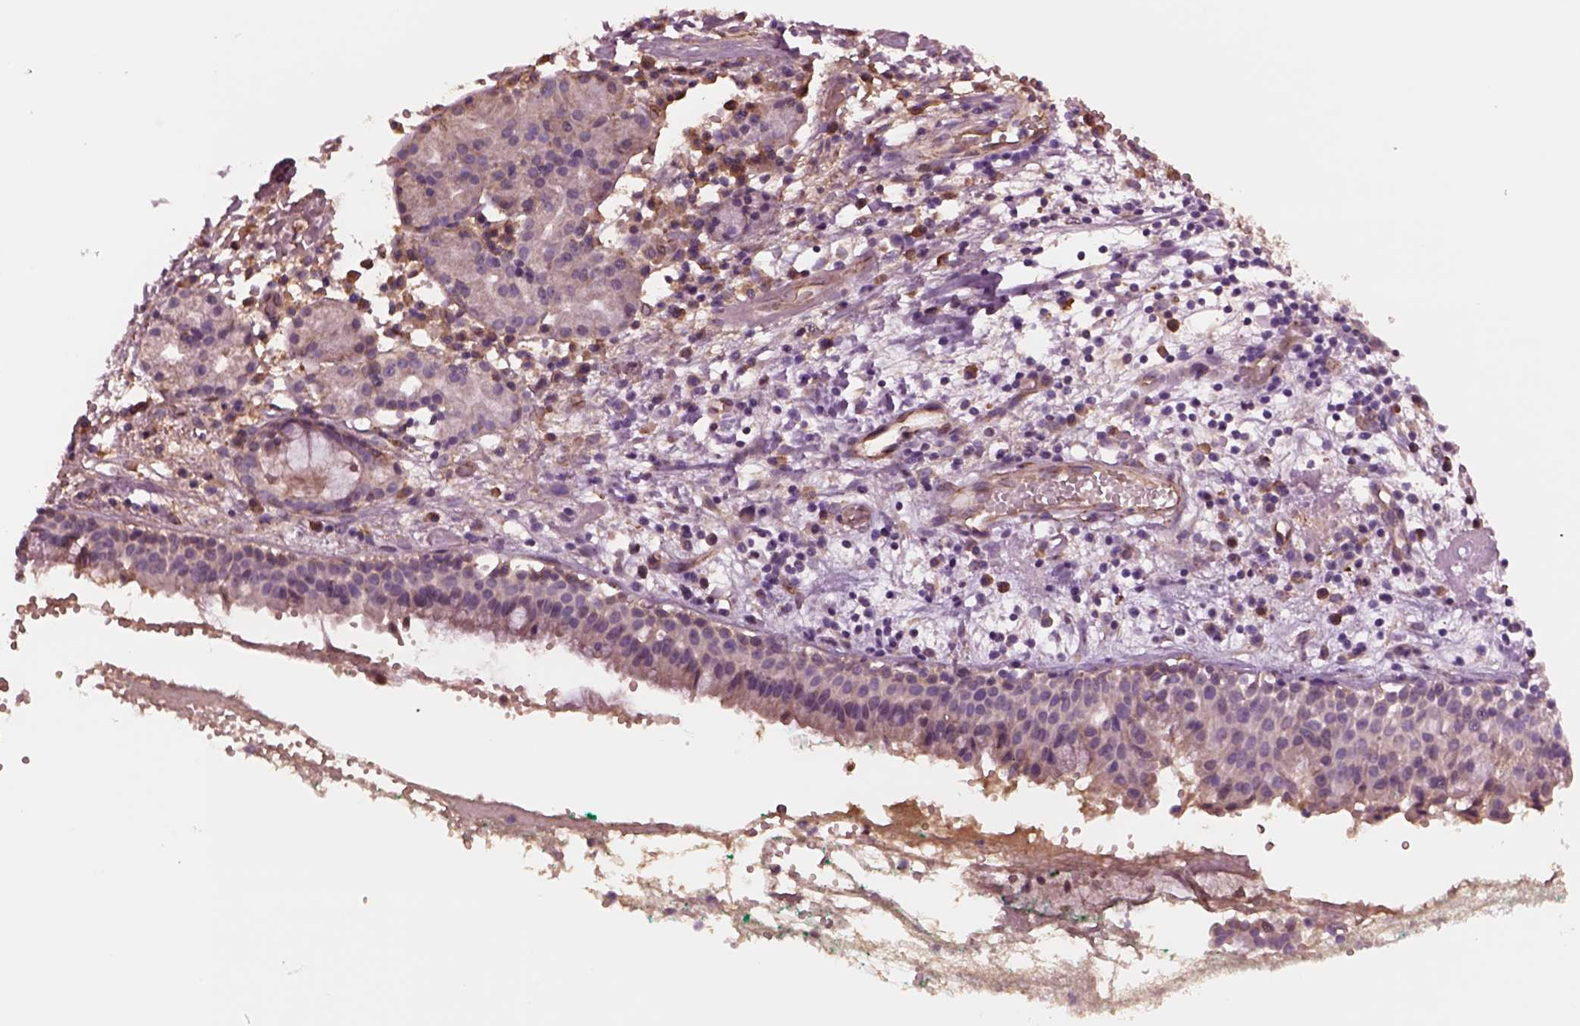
{"staining": {"intensity": "negative", "quantity": "none", "location": "none"}, "tissue": "nasopharynx", "cell_type": "Respiratory epithelial cells", "image_type": "normal", "snomed": [{"axis": "morphology", "description": "Normal tissue, NOS"}, {"axis": "morphology", "description": "Basal cell carcinoma"}, {"axis": "topography", "description": "Cartilage tissue"}, {"axis": "topography", "description": "Nasopharynx"}, {"axis": "topography", "description": "Oral tissue"}], "caption": "An image of human nasopharynx is negative for staining in respiratory epithelial cells.", "gene": "HTR1B", "patient": {"sex": "female", "age": 77}}